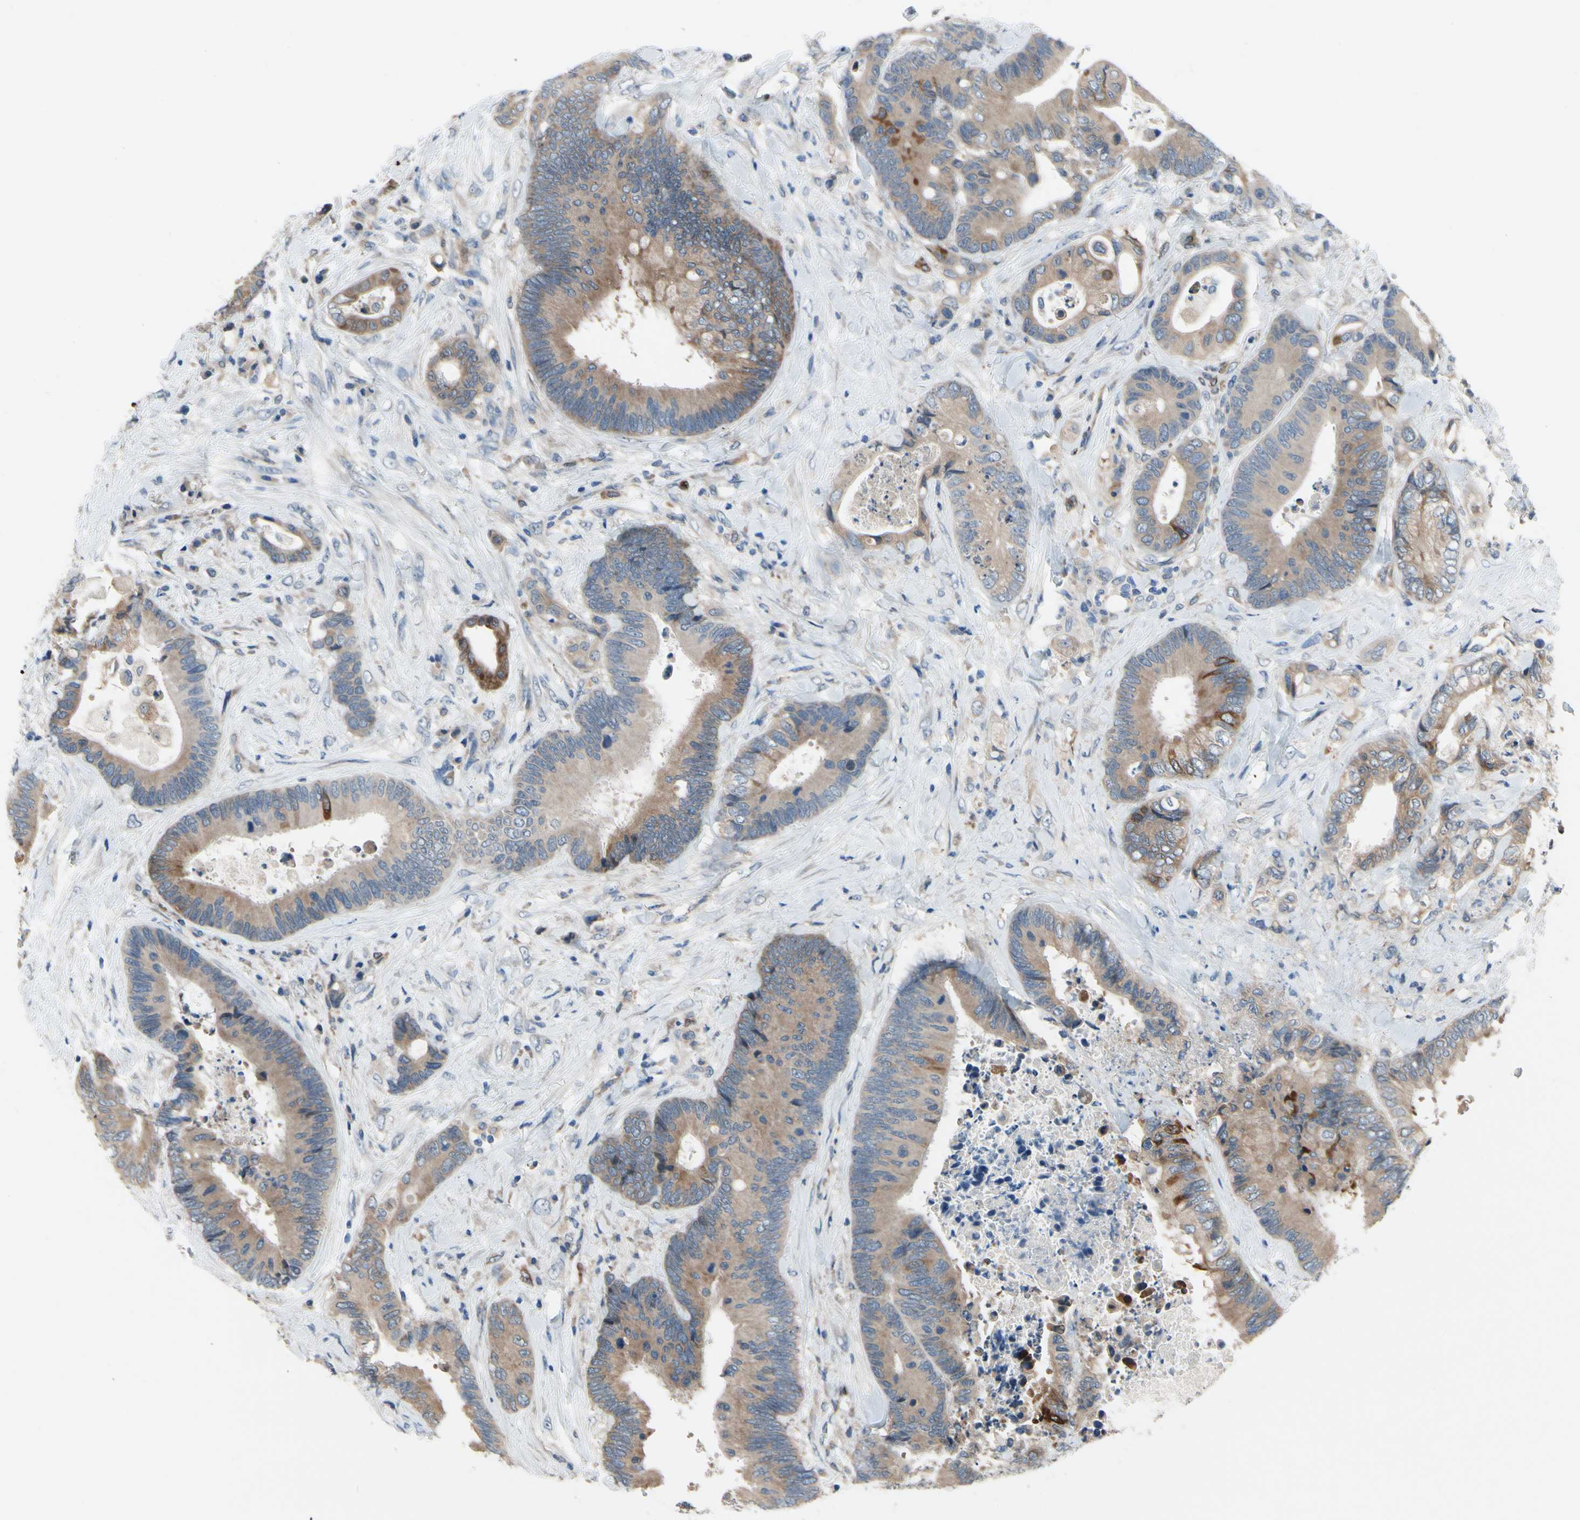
{"staining": {"intensity": "weak", "quantity": ">75%", "location": "cytoplasmic/membranous"}, "tissue": "colorectal cancer", "cell_type": "Tumor cells", "image_type": "cancer", "snomed": [{"axis": "morphology", "description": "Adenocarcinoma, NOS"}, {"axis": "topography", "description": "Rectum"}], "caption": "Immunohistochemical staining of colorectal adenocarcinoma demonstrates low levels of weak cytoplasmic/membranous protein staining in about >75% of tumor cells.", "gene": "PRXL2A", "patient": {"sex": "male", "age": 55}}